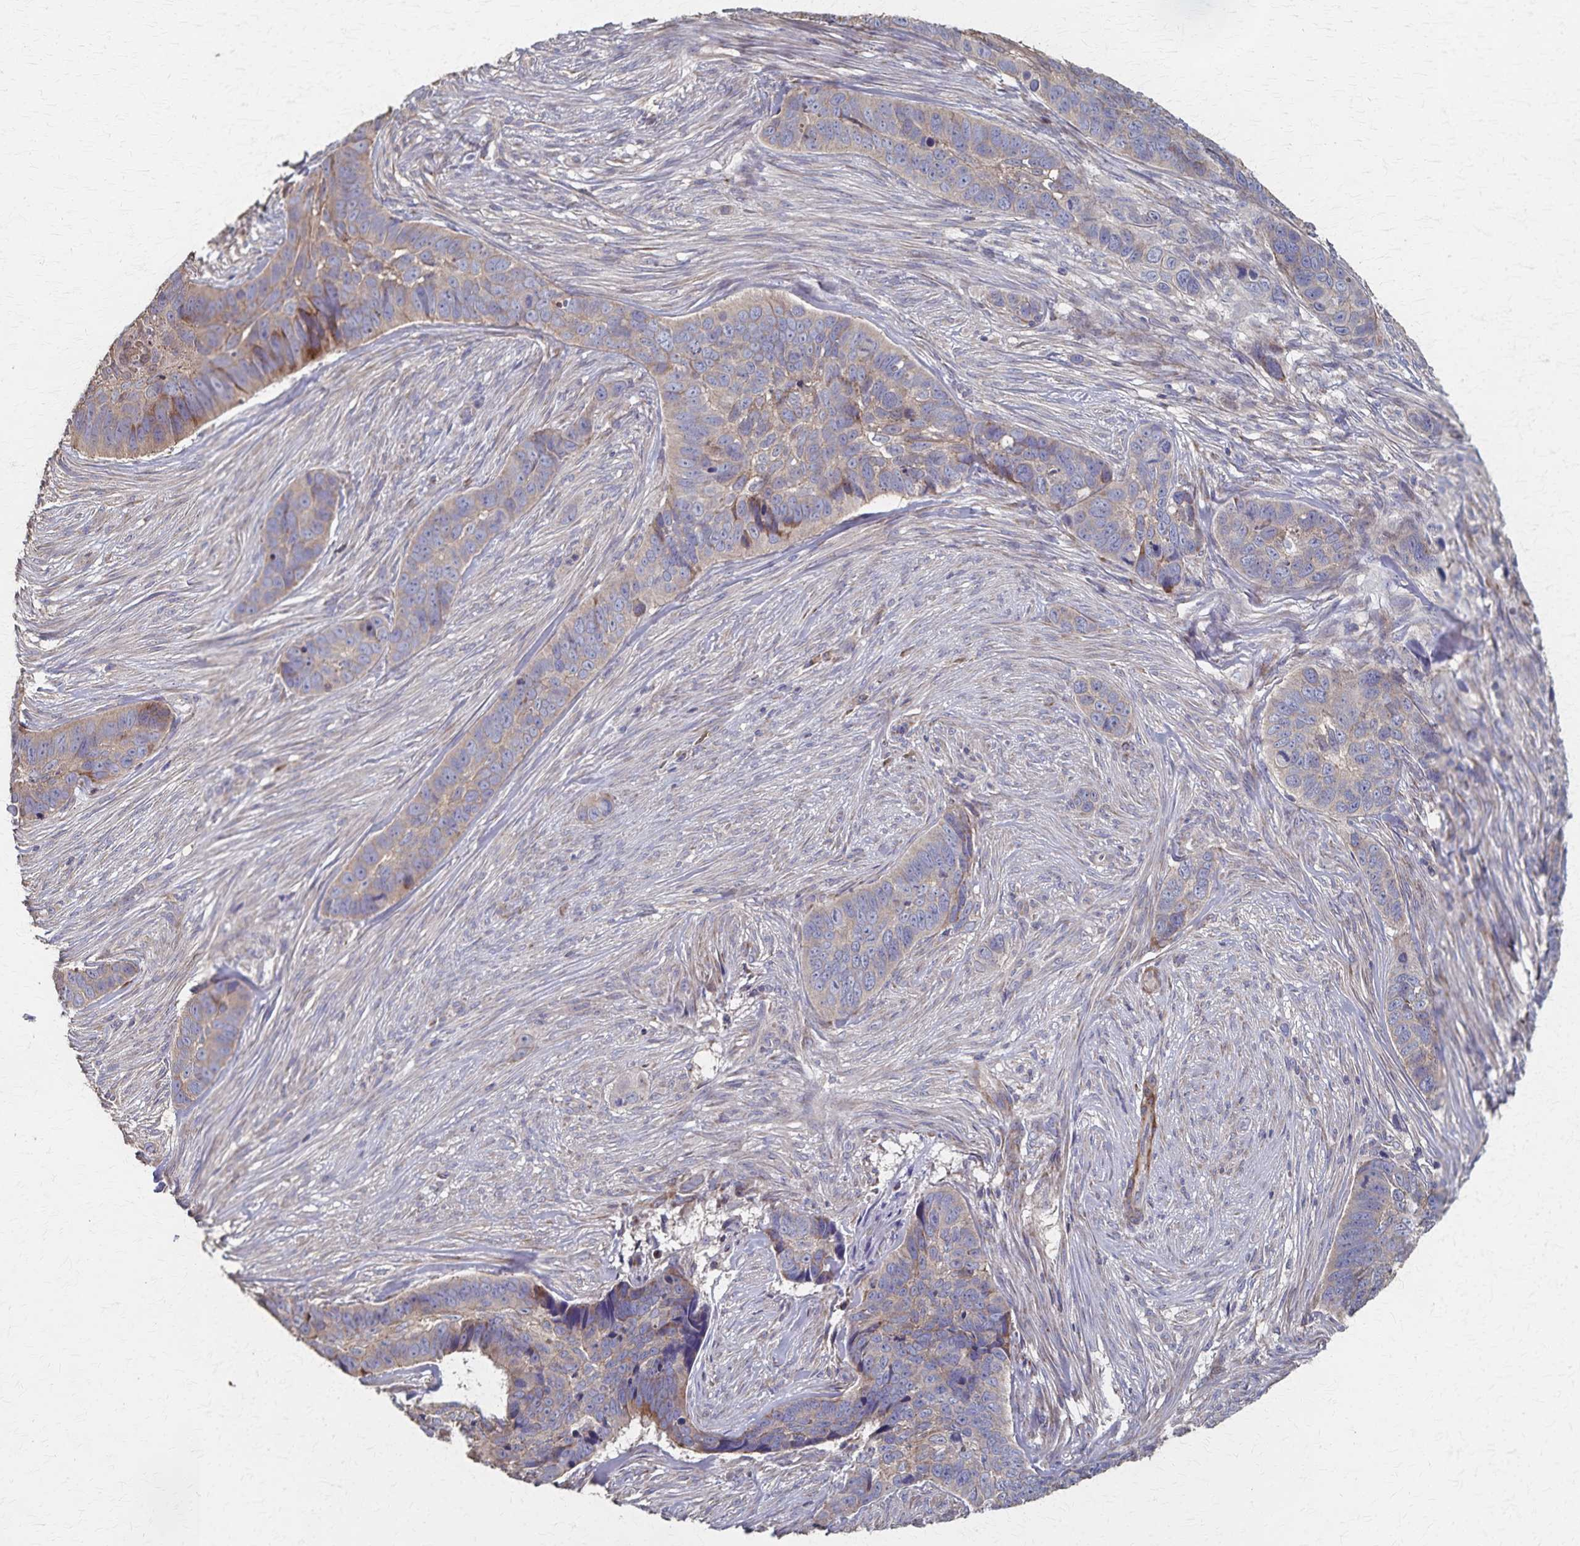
{"staining": {"intensity": "weak", "quantity": "25%-75%", "location": "cytoplasmic/membranous"}, "tissue": "skin cancer", "cell_type": "Tumor cells", "image_type": "cancer", "snomed": [{"axis": "morphology", "description": "Basal cell carcinoma"}, {"axis": "topography", "description": "Skin"}], "caption": "Immunohistochemical staining of human basal cell carcinoma (skin) reveals low levels of weak cytoplasmic/membranous protein staining in about 25%-75% of tumor cells.", "gene": "PGAP2", "patient": {"sex": "female", "age": 82}}